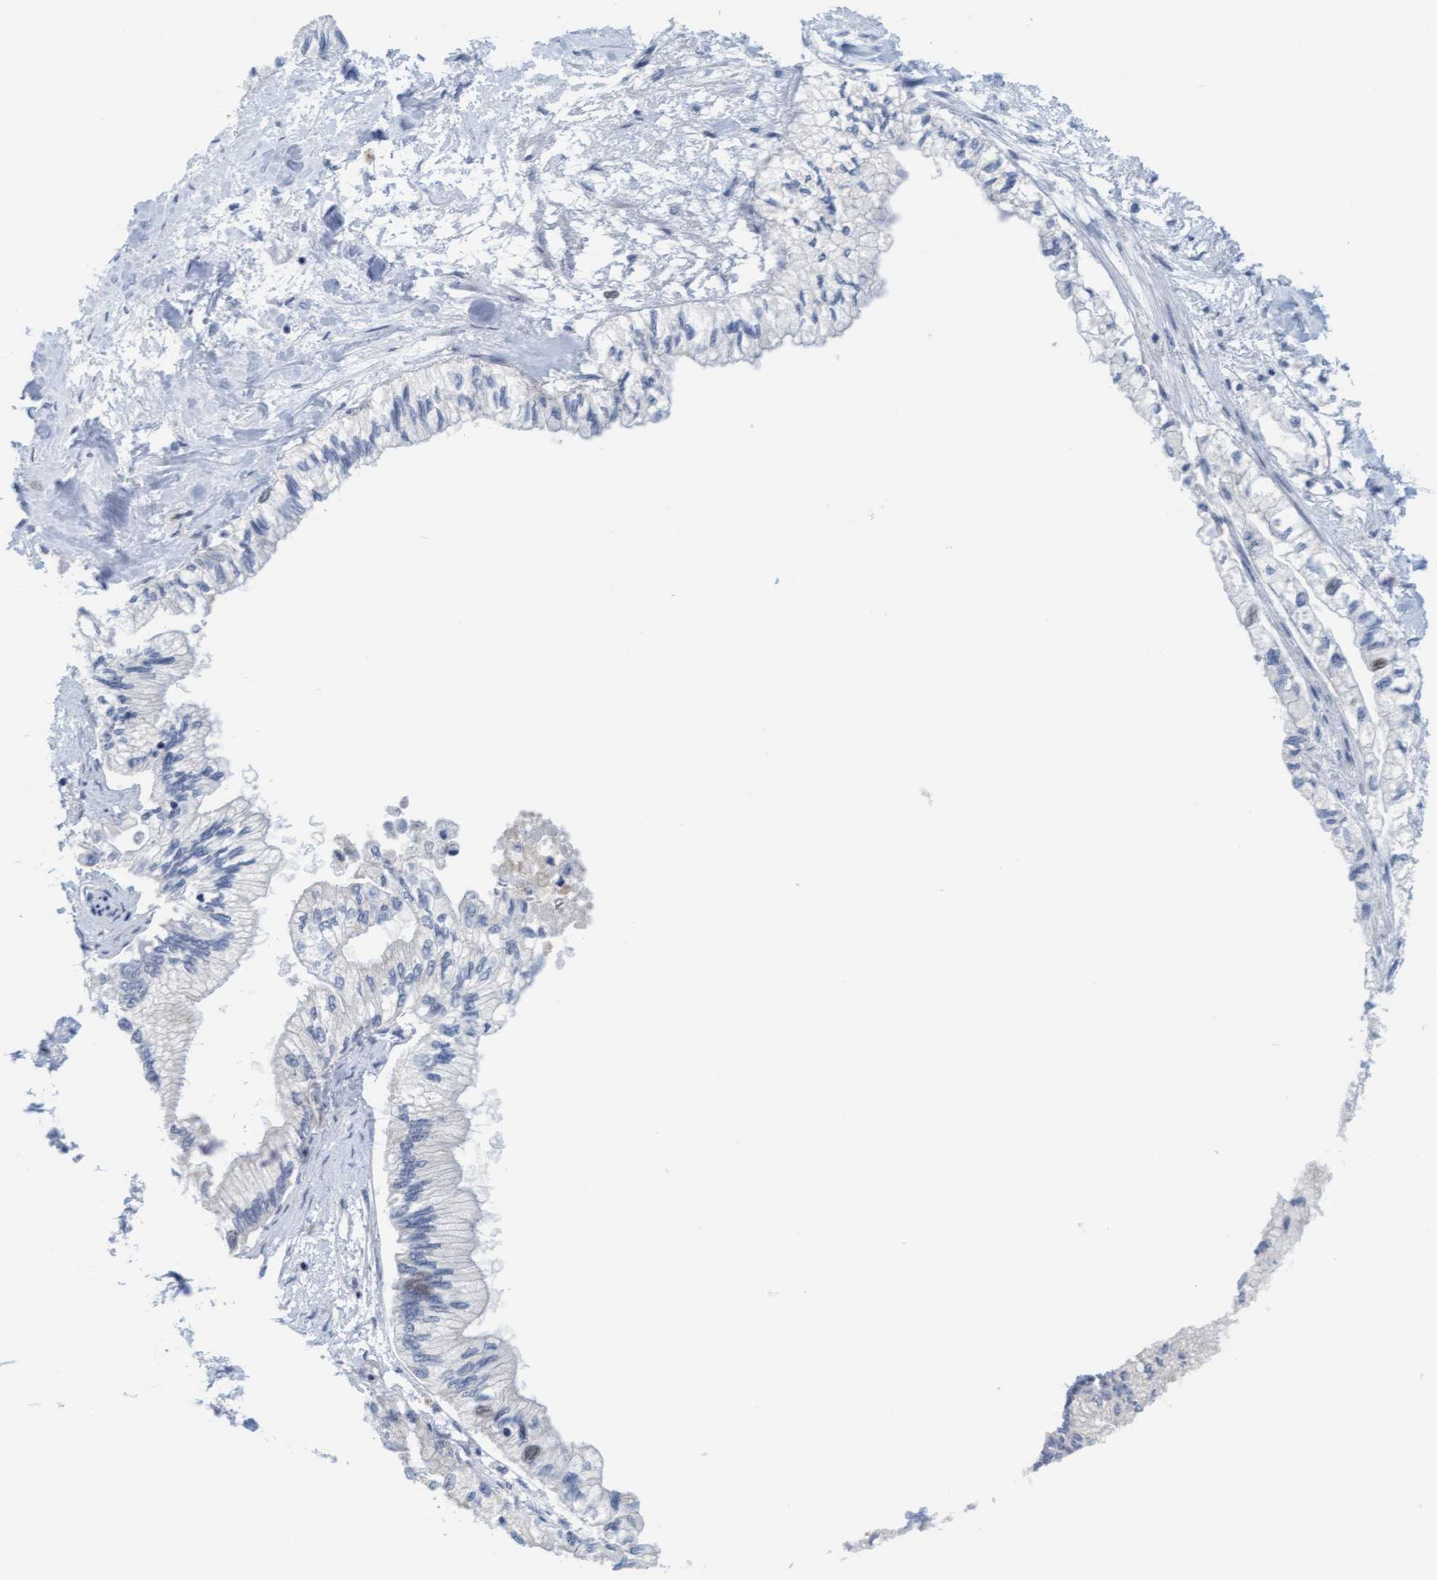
{"staining": {"intensity": "negative", "quantity": "none", "location": "none"}, "tissue": "pancreatic cancer", "cell_type": "Tumor cells", "image_type": "cancer", "snomed": [{"axis": "morphology", "description": "Adenocarcinoma, NOS"}, {"axis": "topography", "description": "Pancreas"}], "caption": "The IHC photomicrograph has no significant staining in tumor cells of pancreatic adenocarcinoma tissue. (DAB immunohistochemistry visualized using brightfield microscopy, high magnification).", "gene": "CPA3", "patient": {"sex": "male", "age": 79}}